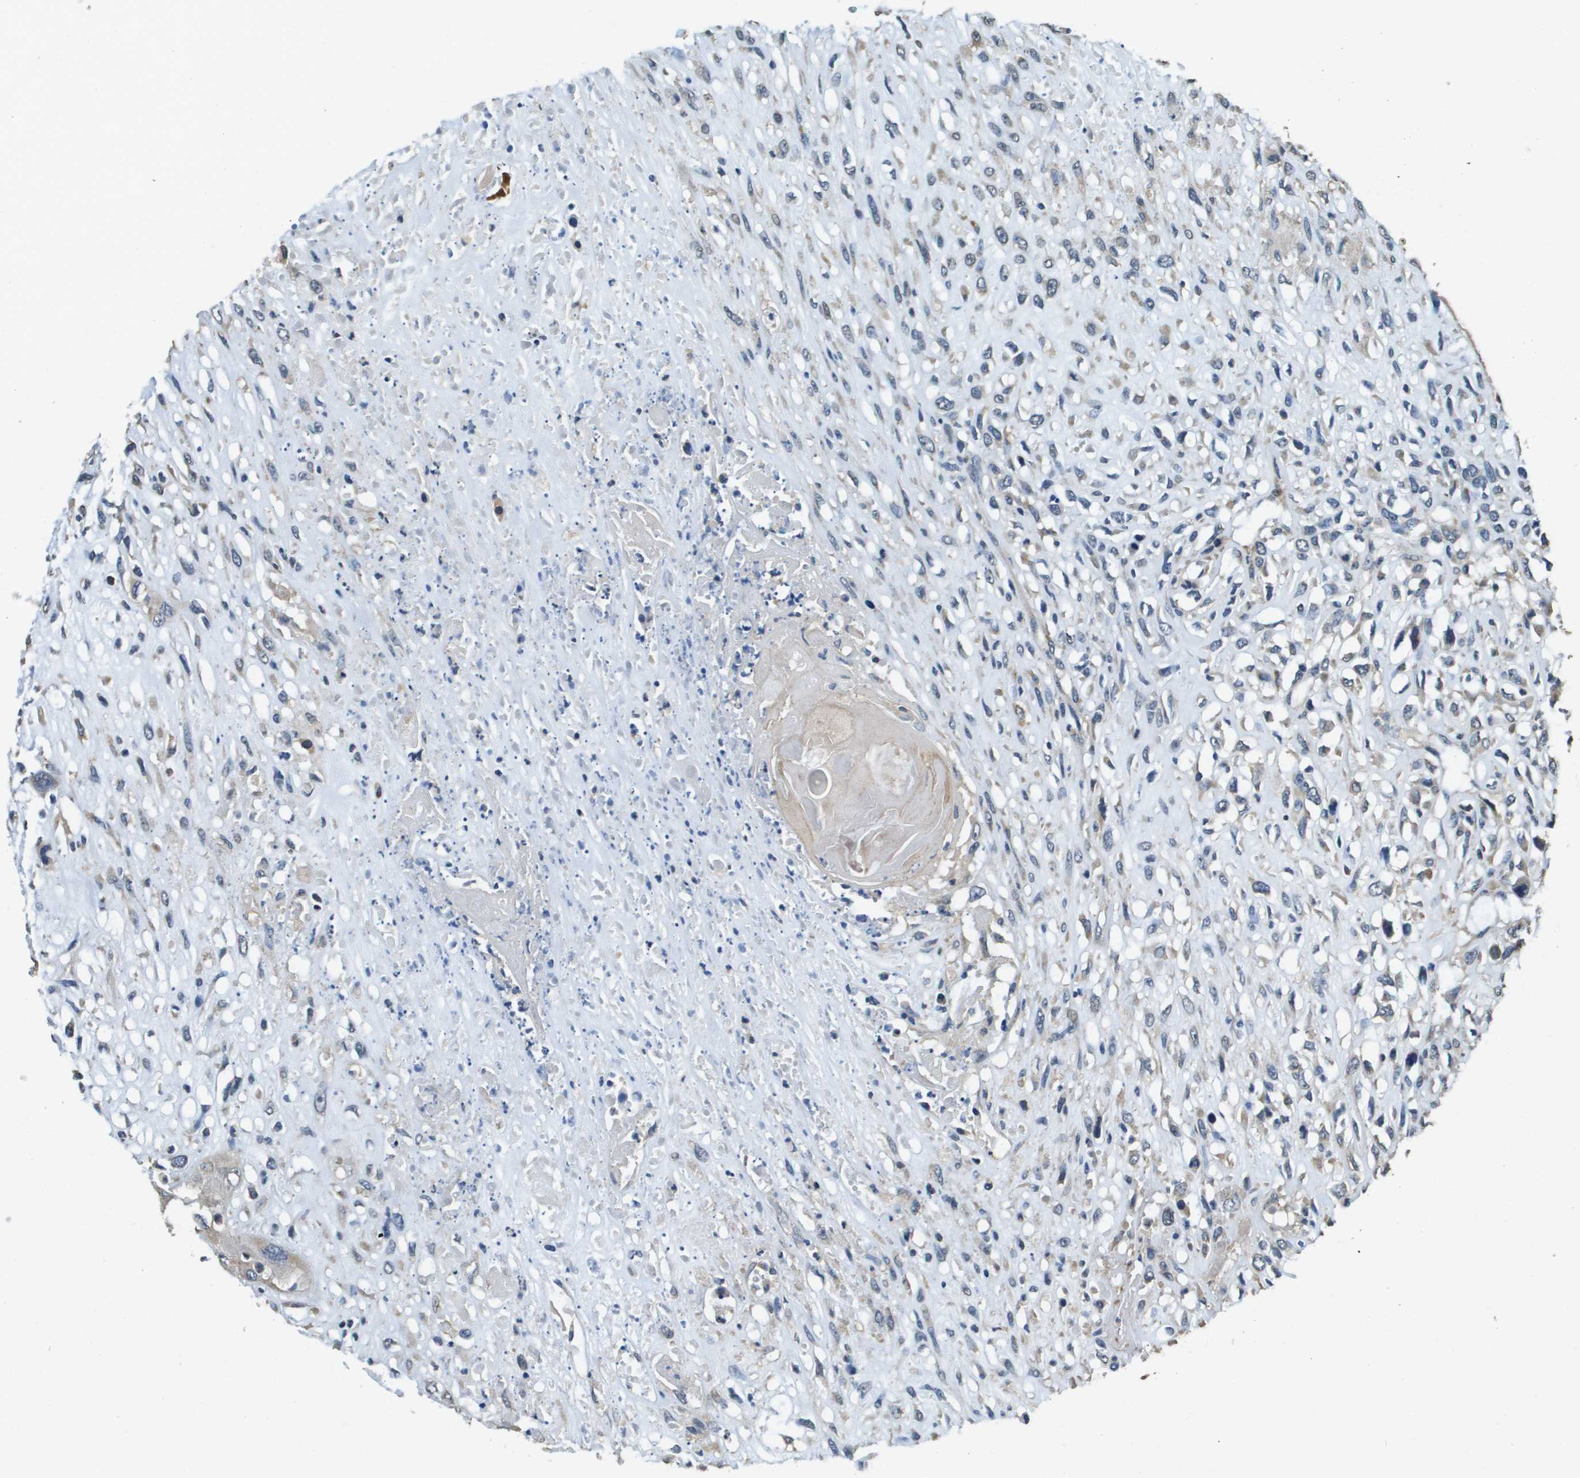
{"staining": {"intensity": "weak", "quantity": "25%-75%", "location": "cytoplasmic/membranous"}, "tissue": "head and neck cancer", "cell_type": "Tumor cells", "image_type": "cancer", "snomed": [{"axis": "morphology", "description": "Necrosis, NOS"}, {"axis": "morphology", "description": "Neoplasm, malignant, NOS"}, {"axis": "topography", "description": "Salivary gland"}, {"axis": "topography", "description": "Head-Neck"}], "caption": "IHC (DAB) staining of human head and neck cancer (malignant neoplasm) shows weak cytoplasmic/membranous protein expression in approximately 25%-75% of tumor cells. The protein is shown in brown color, while the nuclei are stained blue.", "gene": "RAB6B", "patient": {"sex": "male", "age": 43}}